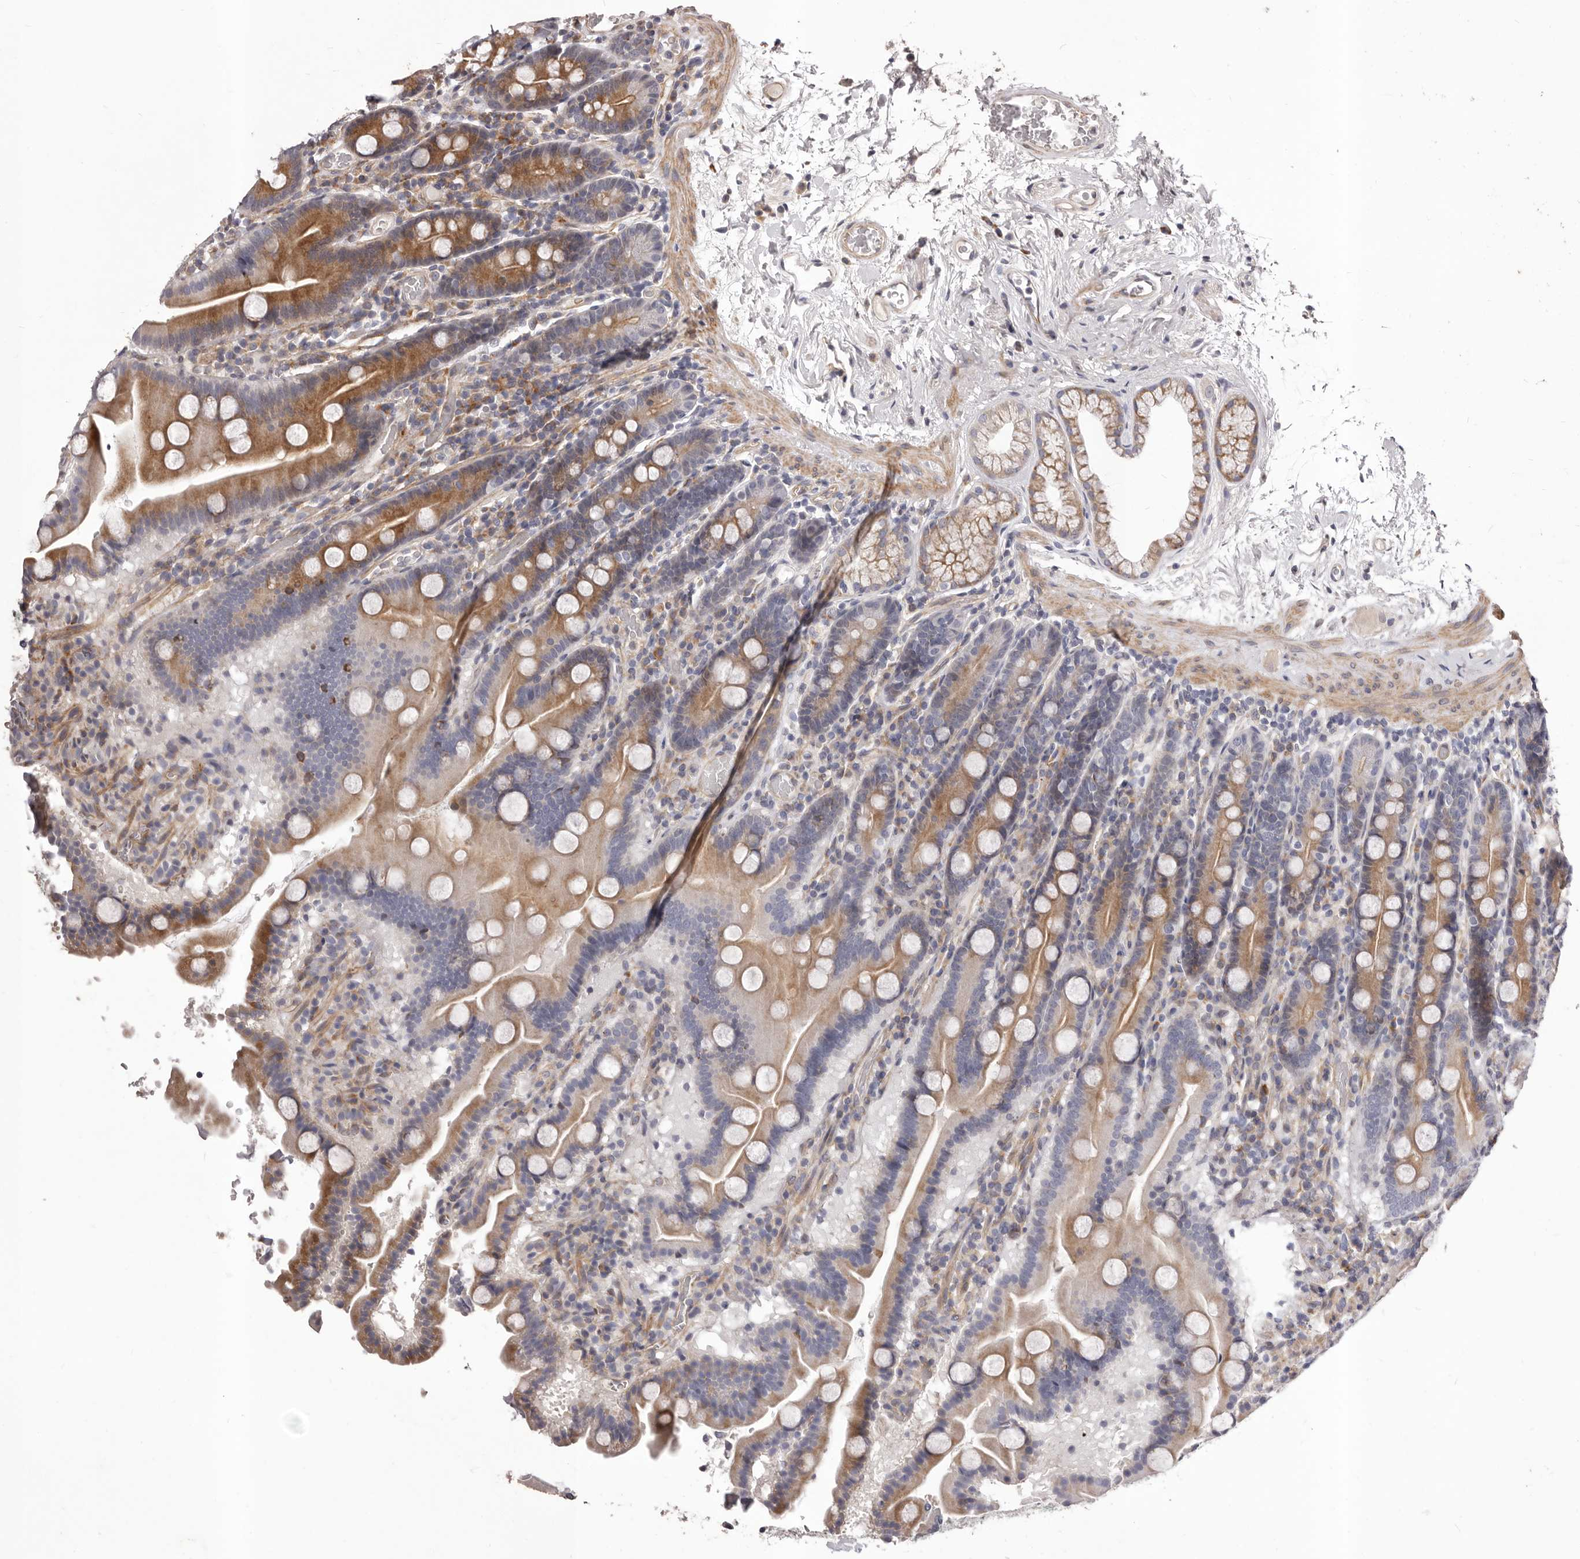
{"staining": {"intensity": "moderate", "quantity": "25%-75%", "location": "cytoplasmic/membranous"}, "tissue": "duodenum", "cell_type": "Glandular cells", "image_type": "normal", "snomed": [{"axis": "morphology", "description": "Normal tissue, NOS"}, {"axis": "topography", "description": "Duodenum"}], "caption": "Approximately 25%-75% of glandular cells in normal duodenum show moderate cytoplasmic/membranous protein staining as visualized by brown immunohistochemical staining.", "gene": "ALPK1", "patient": {"sex": "male", "age": 55}}